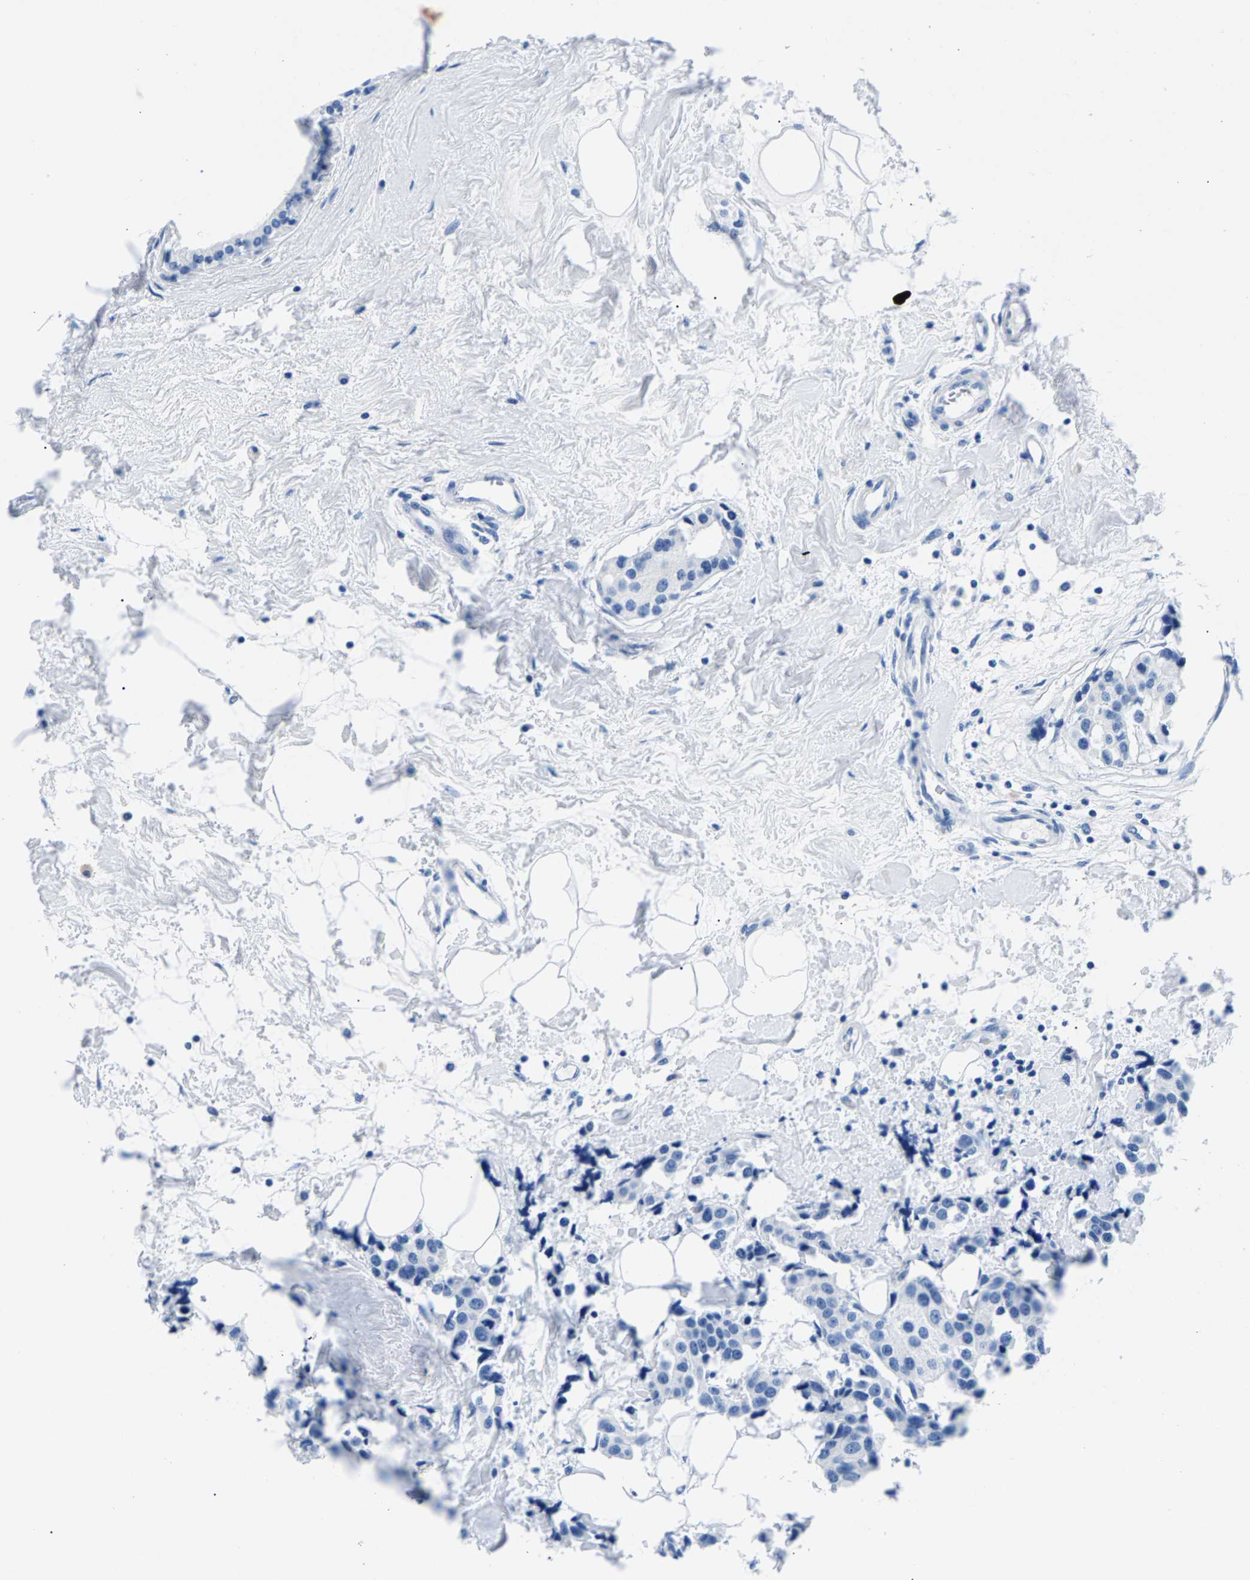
{"staining": {"intensity": "negative", "quantity": "none", "location": "none"}, "tissue": "breast cancer", "cell_type": "Tumor cells", "image_type": "cancer", "snomed": [{"axis": "morphology", "description": "Normal tissue, NOS"}, {"axis": "morphology", "description": "Duct carcinoma"}, {"axis": "topography", "description": "Breast"}], "caption": "Invasive ductal carcinoma (breast) was stained to show a protein in brown. There is no significant expression in tumor cells. (Stains: DAB (3,3'-diaminobenzidine) IHC with hematoxylin counter stain, Microscopy: brightfield microscopy at high magnification).", "gene": "CPS1", "patient": {"sex": "female", "age": 39}}